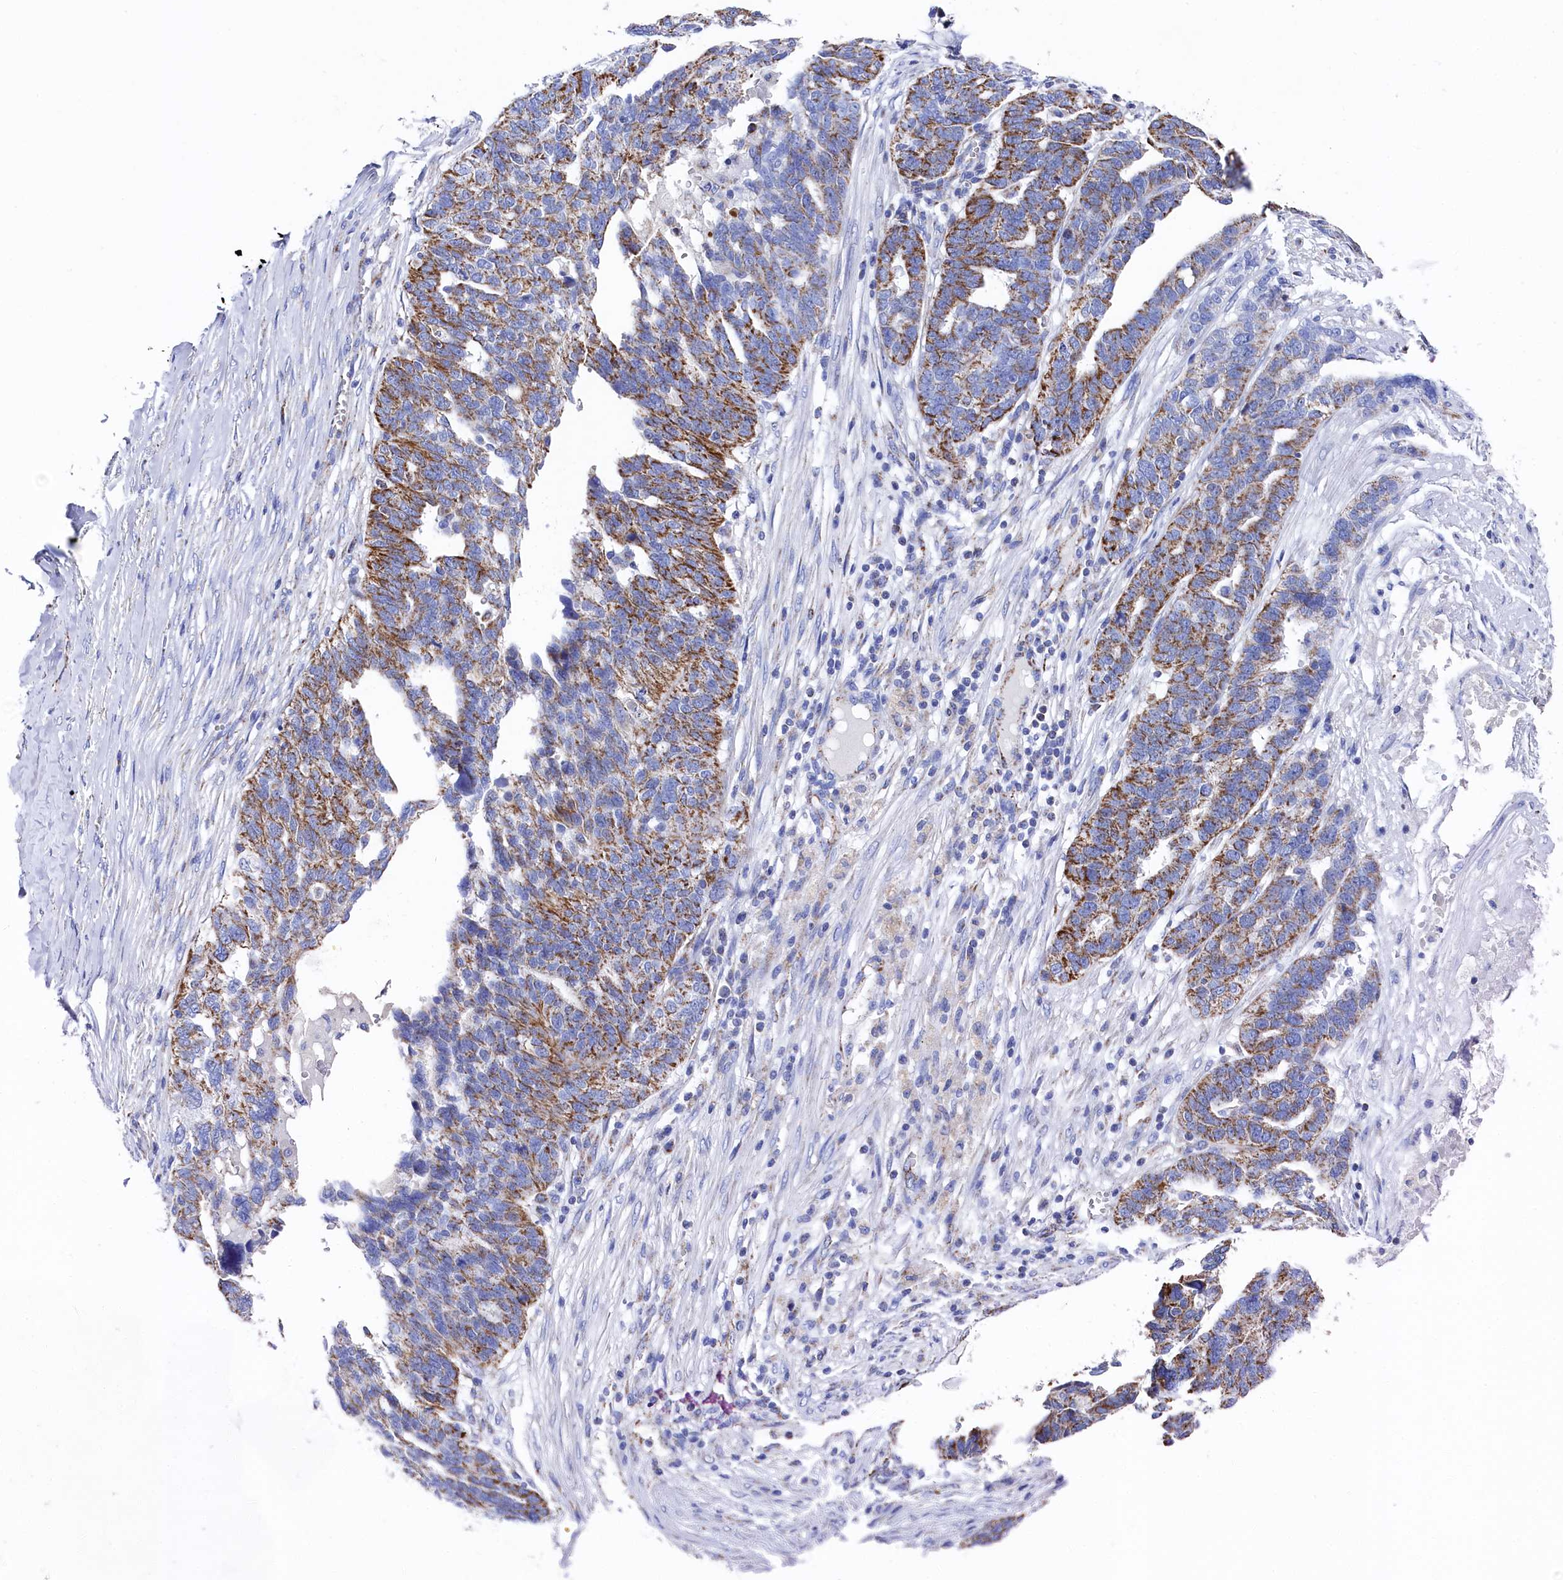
{"staining": {"intensity": "moderate", "quantity": ">75%", "location": "cytoplasmic/membranous"}, "tissue": "ovarian cancer", "cell_type": "Tumor cells", "image_type": "cancer", "snomed": [{"axis": "morphology", "description": "Cystadenocarcinoma, serous, NOS"}, {"axis": "topography", "description": "Ovary"}], "caption": "Immunohistochemistry of human ovarian cancer reveals medium levels of moderate cytoplasmic/membranous positivity in approximately >75% of tumor cells.", "gene": "MMAB", "patient": {"sex": "female", "age": 59}}